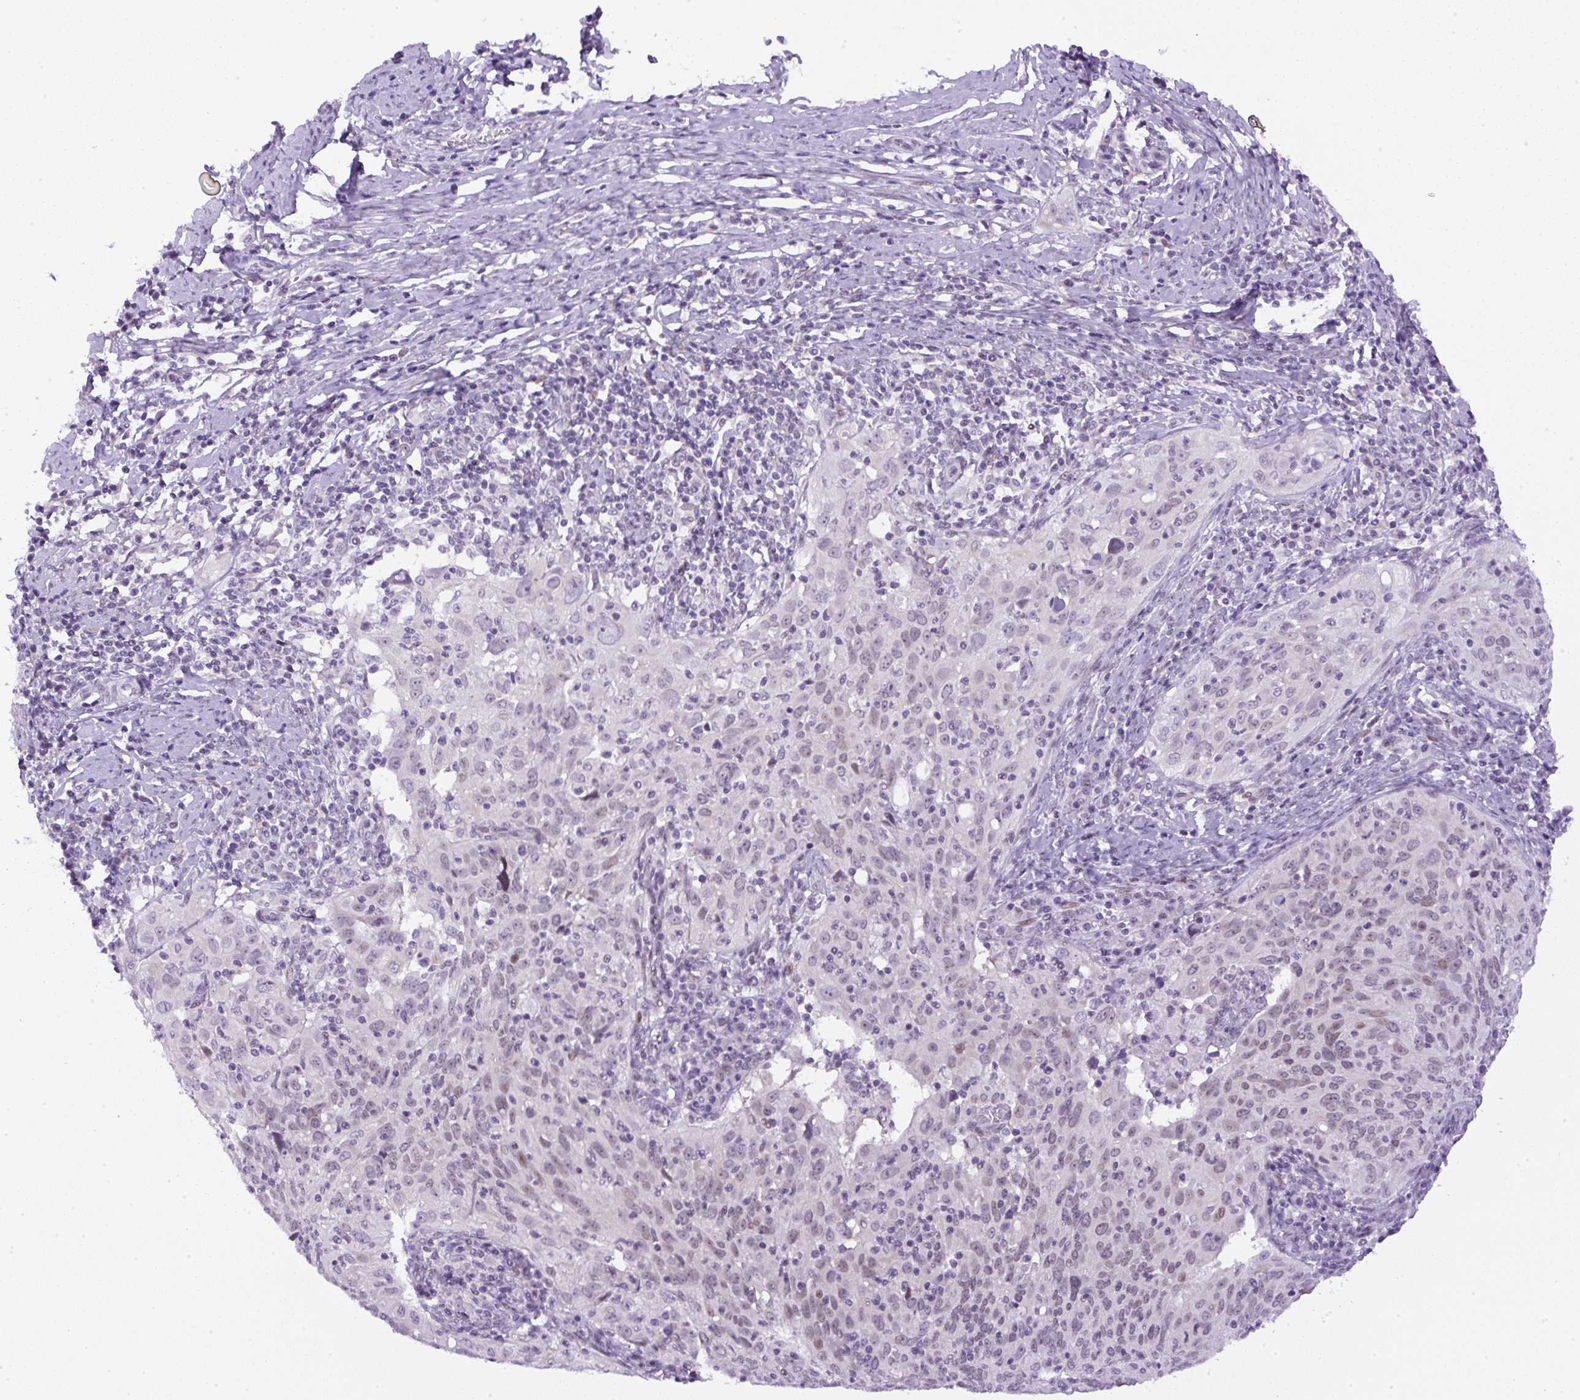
{"staining": {"intensity": "negative", "quantity": "none", "location": "none"}, "tissue": "cervical cancer", "cell_type": "Tumor cells", "image_type": "cancer", "snomed": [{"axis": "morphology", "description": "Squamous cell carcinoma, NOS"}, {"axis": "topography", "description": "Cervix"}], "caption": "Tumor cells are negative for brown protein staining in cervical squamous cell carcinoma.", "gene": "RHBDD2", "patient": {"sex": "female", "age": 31}}